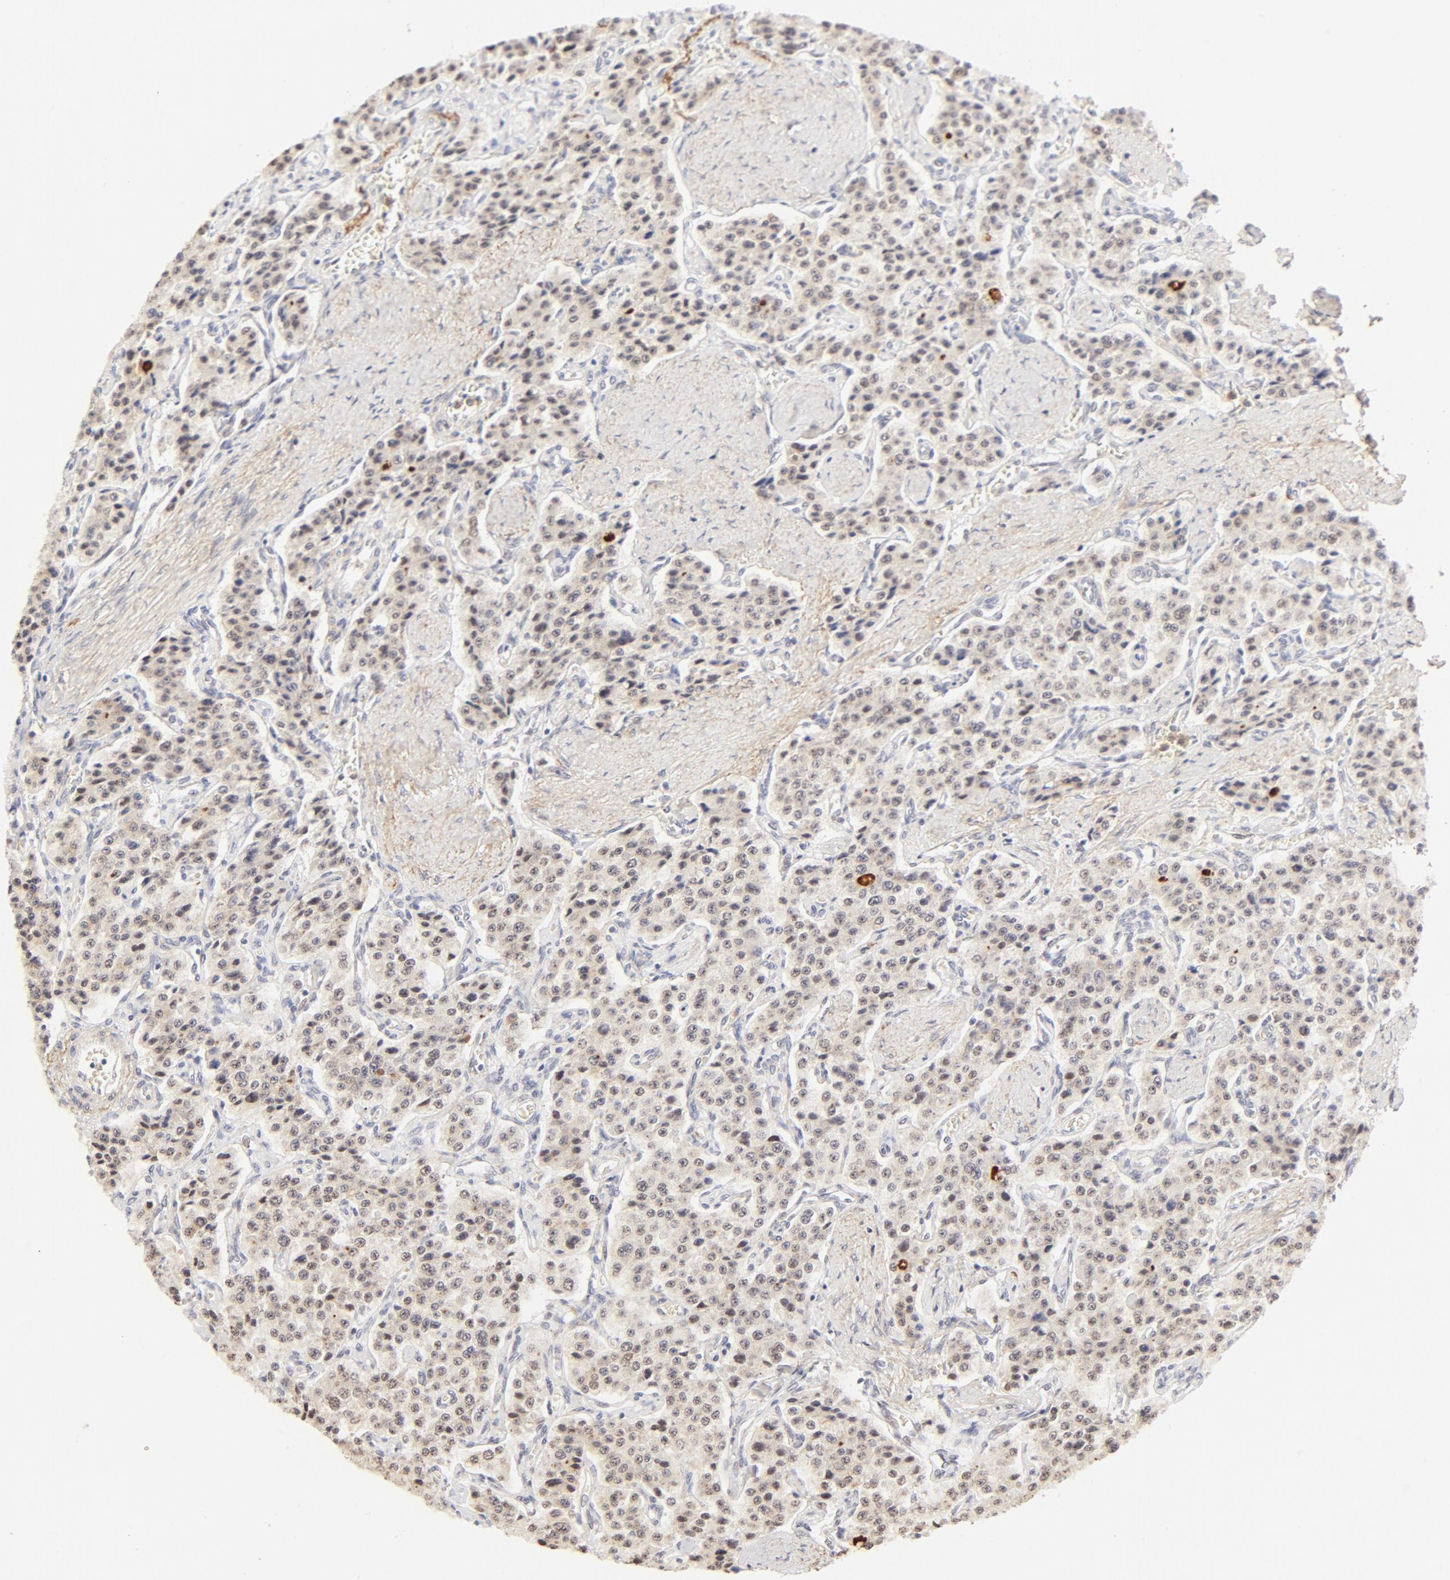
{"staining": {"intensity": "weak", "quantity": "25%-75%", "location": "cytoplasmic/membranous,nuclear"}, "tissue": "carcinoid", "cell_type": "Tumor cells", "image_type": "cancer", "snomed": [{"axis": "morphology", "description": "Carcinoid, malignant, NOS"}, {"axis": "topography", "description": "Small intestine"}], "caption": "Immunohistochemistry of human carcinoid displays low levels of weak cytoplasmic/membranous and nuclear positivity in approximately 25%-75% of tumor cells.", "gene": "PBX1", "patient": {"sex": "male", "age": 52}}